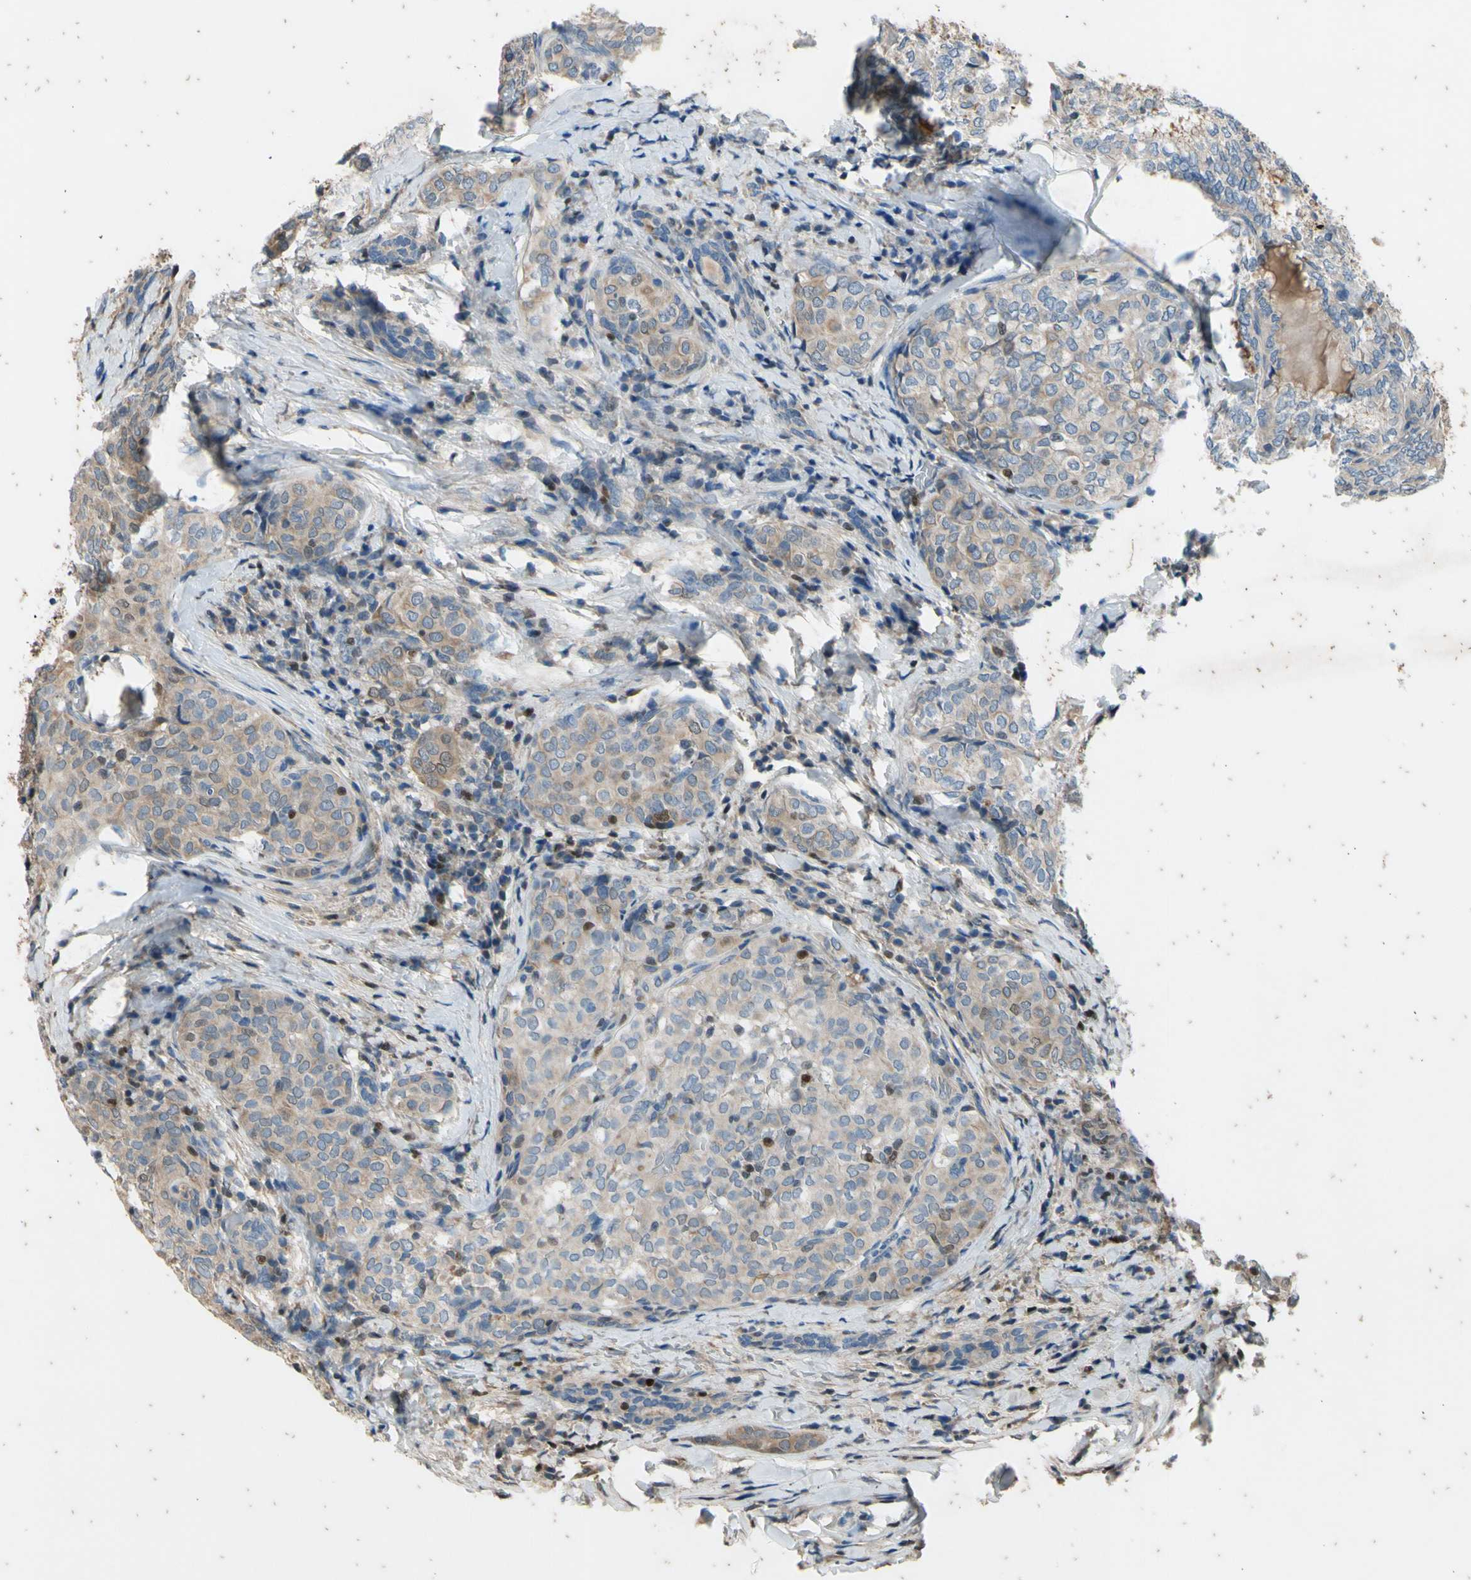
{"staining": {"intensity": "weak", "quantity": ">75%", "location": "cytoplasmic/membranous"}, "tissue": "thyroid cancer", "cell_type": "Tumor cells", "image_type": "cancer", "snomed": [{"axis": "morphology", "description": "Normal tissue, NOS"}, {"axis": "morphology", "description": "Papillary adenocarcinoma, NOS"}, {"axis": "topography", "description": "Thyroid gland"}], "caption": "Thyroid cancer stained with a brown dye reveals weak cytoplasmic/membranous positive staining in approximately >75% of tumor cells.", "gene": "TBX21", "patient": {"sex": "female", "age": 30}}